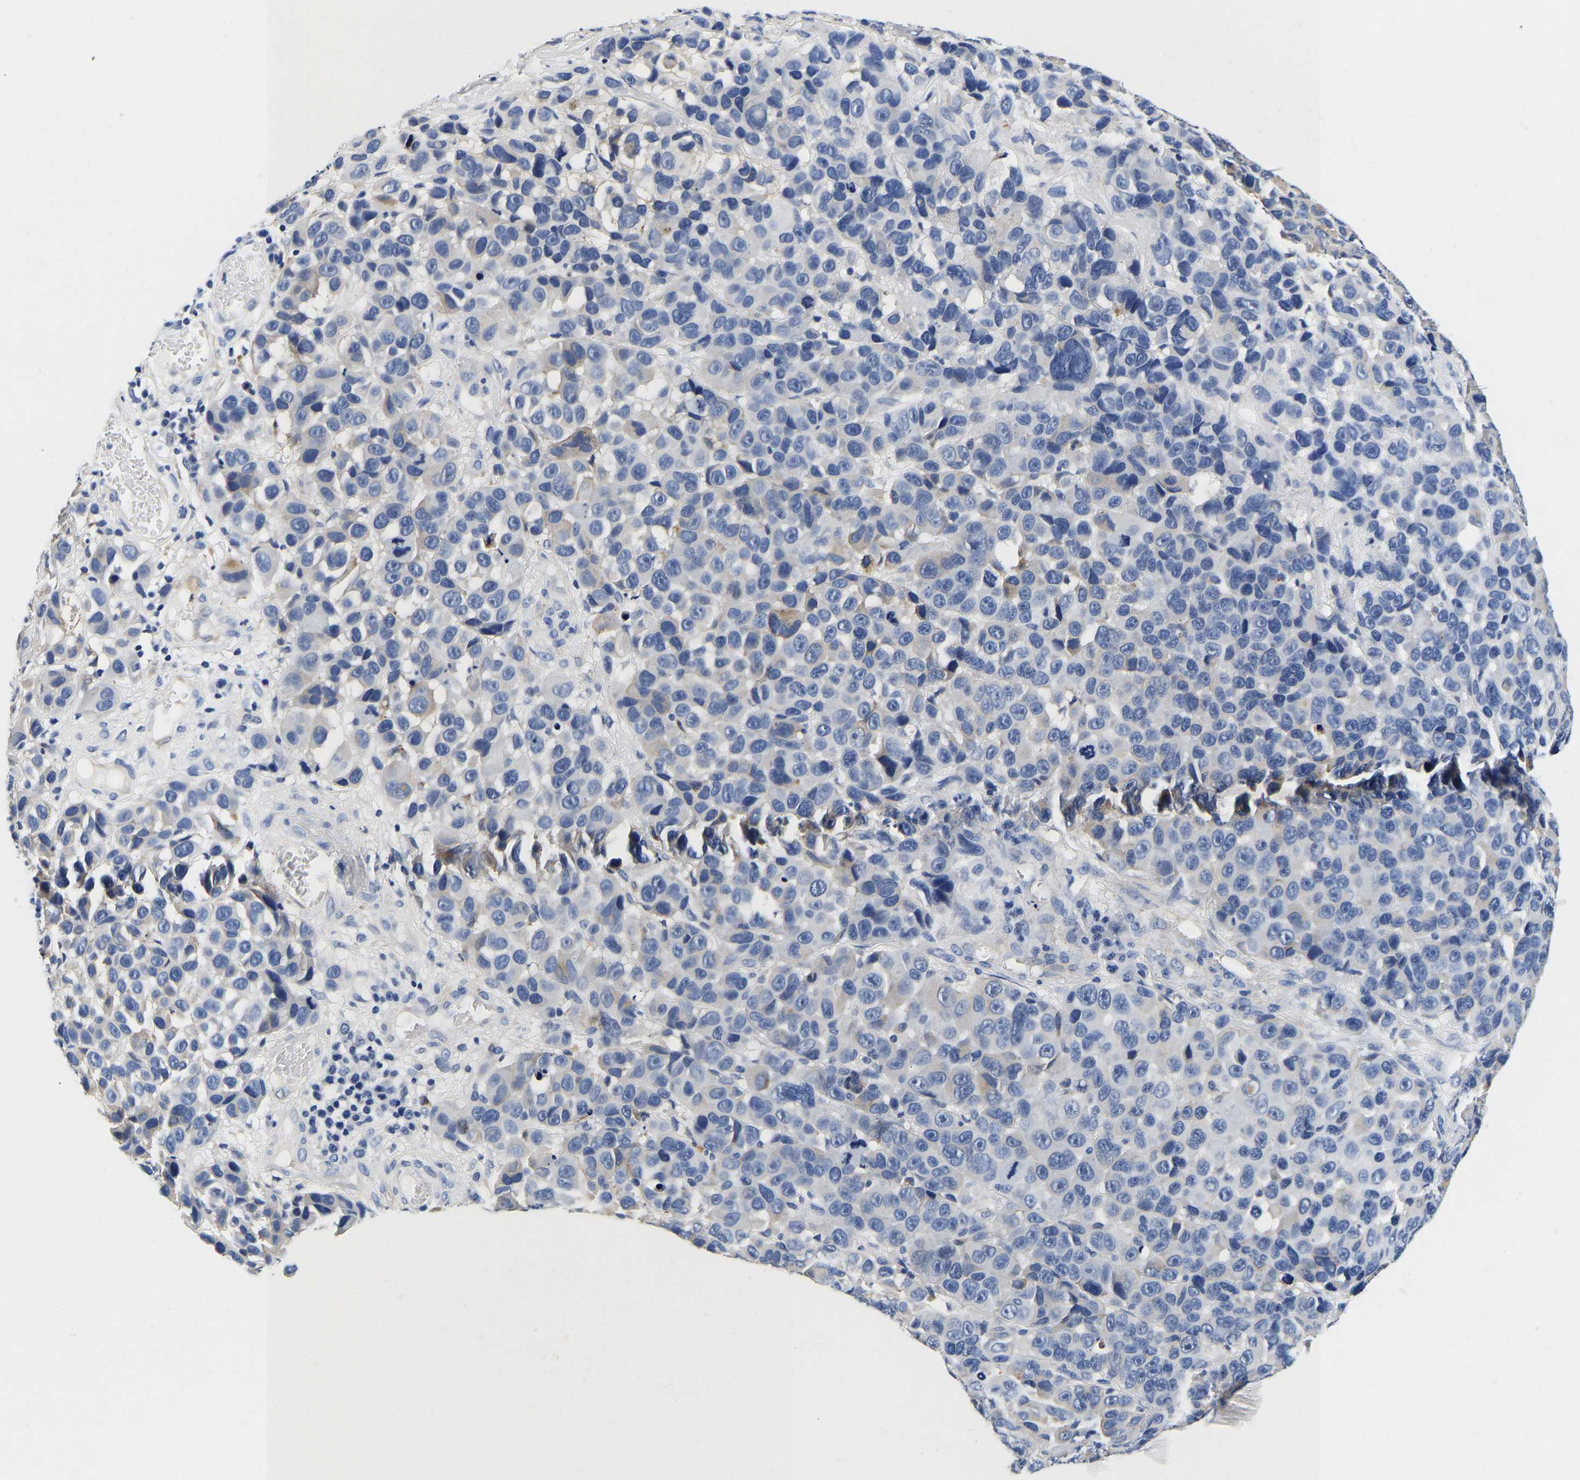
{"staining": {"intensity": "negative", "quantity": "none", "location": "none"}, "tissue": "melanoma", "cell_type": "Tumor cells", "image_type": "cancer", "snomed": [{"axis": "morphology", "description": "Malignant melanoma, NOS"}, {"axis": "topography", "description": "Skin"}], "caption": "High magnification brightfield microscopy of melanoma stained with DAB (3,3'-diaminobenzidine) (brown) and counterstained with hematoxylin (blue): tumor cells show no significant positivity. (Immunohistochemistry, brightfield microscopy, high magnification).", "gene": "GRN", "patient": {"sex": "male", "age": 53}}